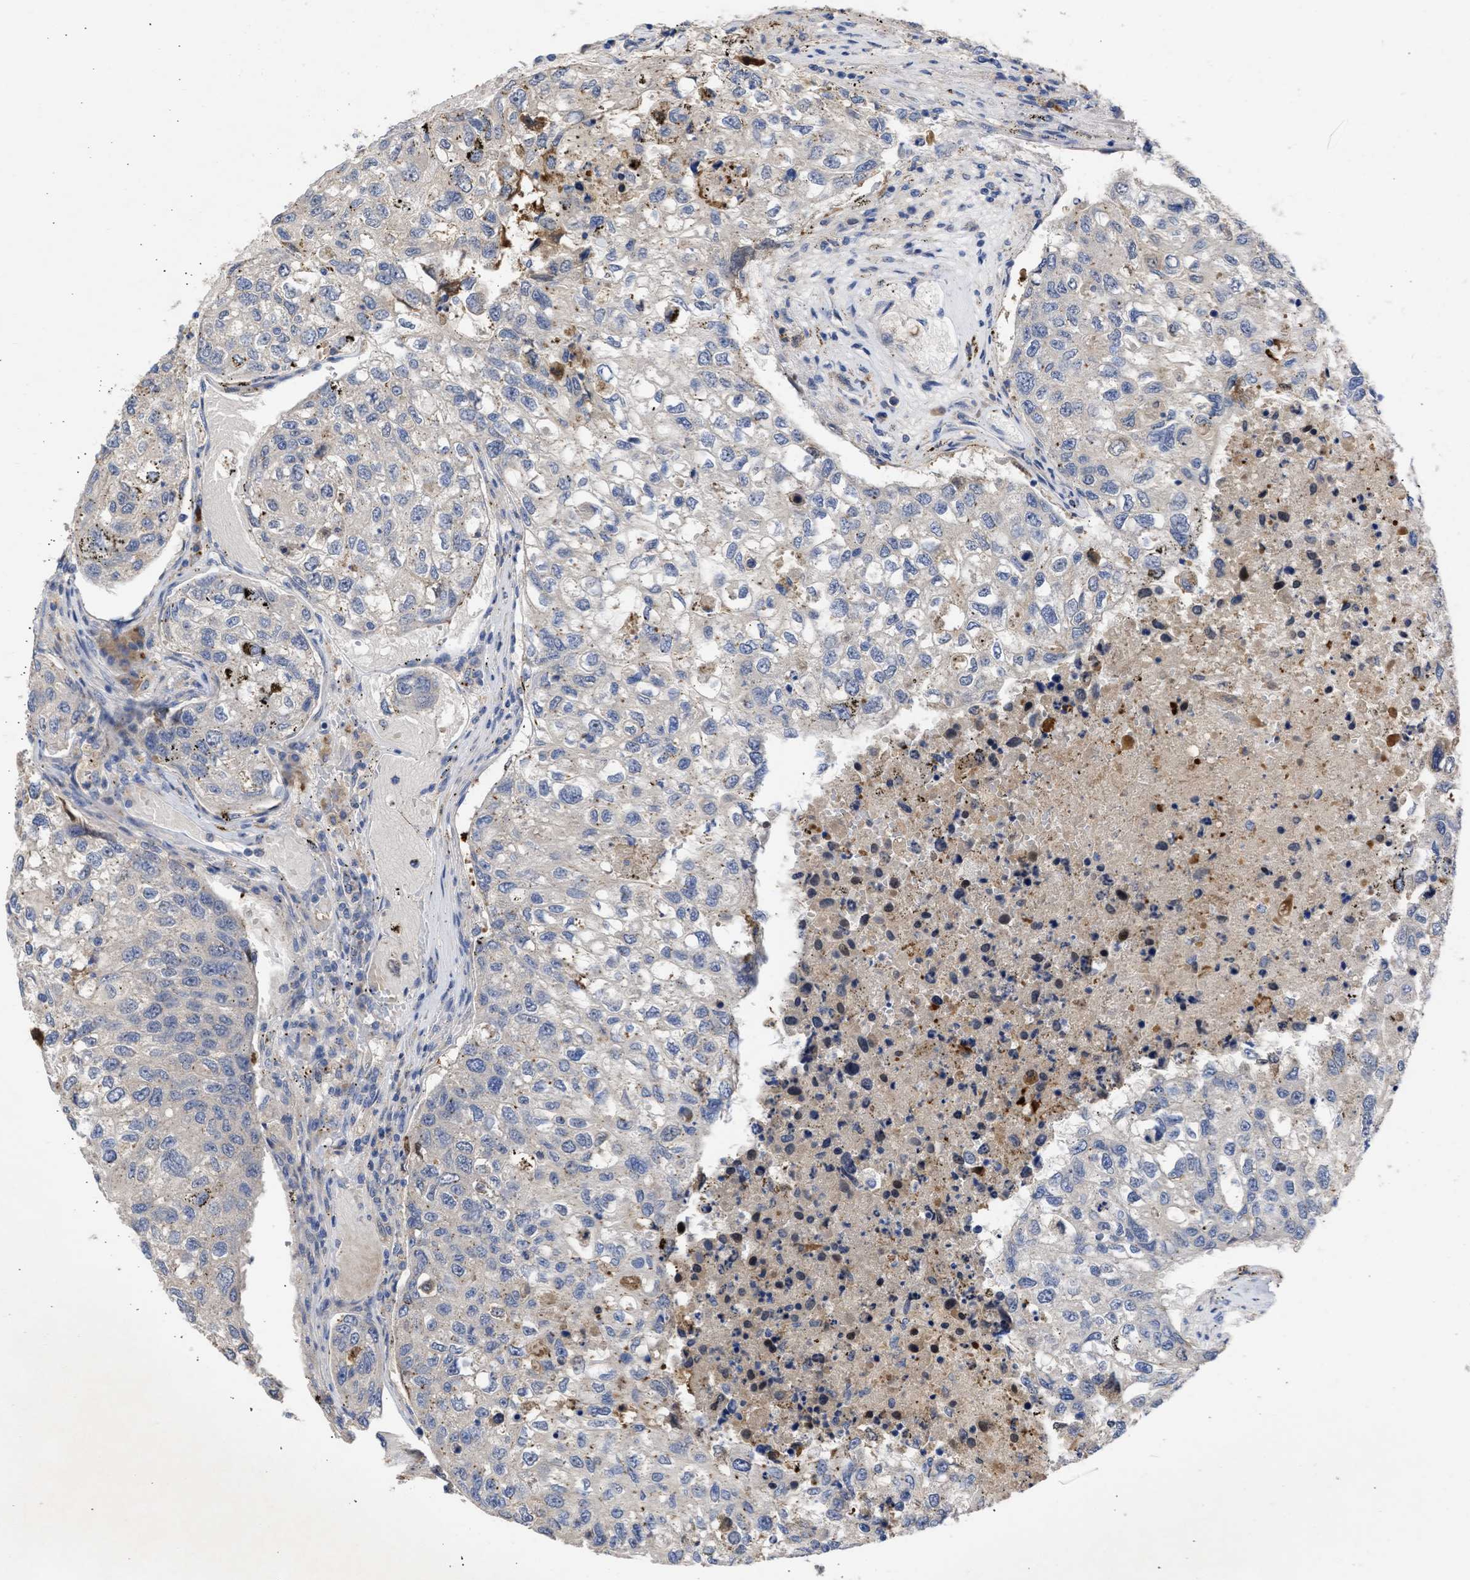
{"staining": {"intensity": "negative", "quantity": "none", "location": "none"}, "tissue": "urothelial cancer", "cell_type": "Tumor cells", "image_type": "cancer", "snomed": [{"axis": "morphology", "description": "Urothelial carcinoma, High grade"}, {"axis": "topography", "description": "Lymph node"}, {"axis": "topography", "description": "Urinary bladder"}], "caption": "IHC image of human urothelial cancer stained for a protein (brown), which shows no staining in tumor cells.", "gene": "ARHGEF4", "patient": {"sex": "male", "age": 51}}